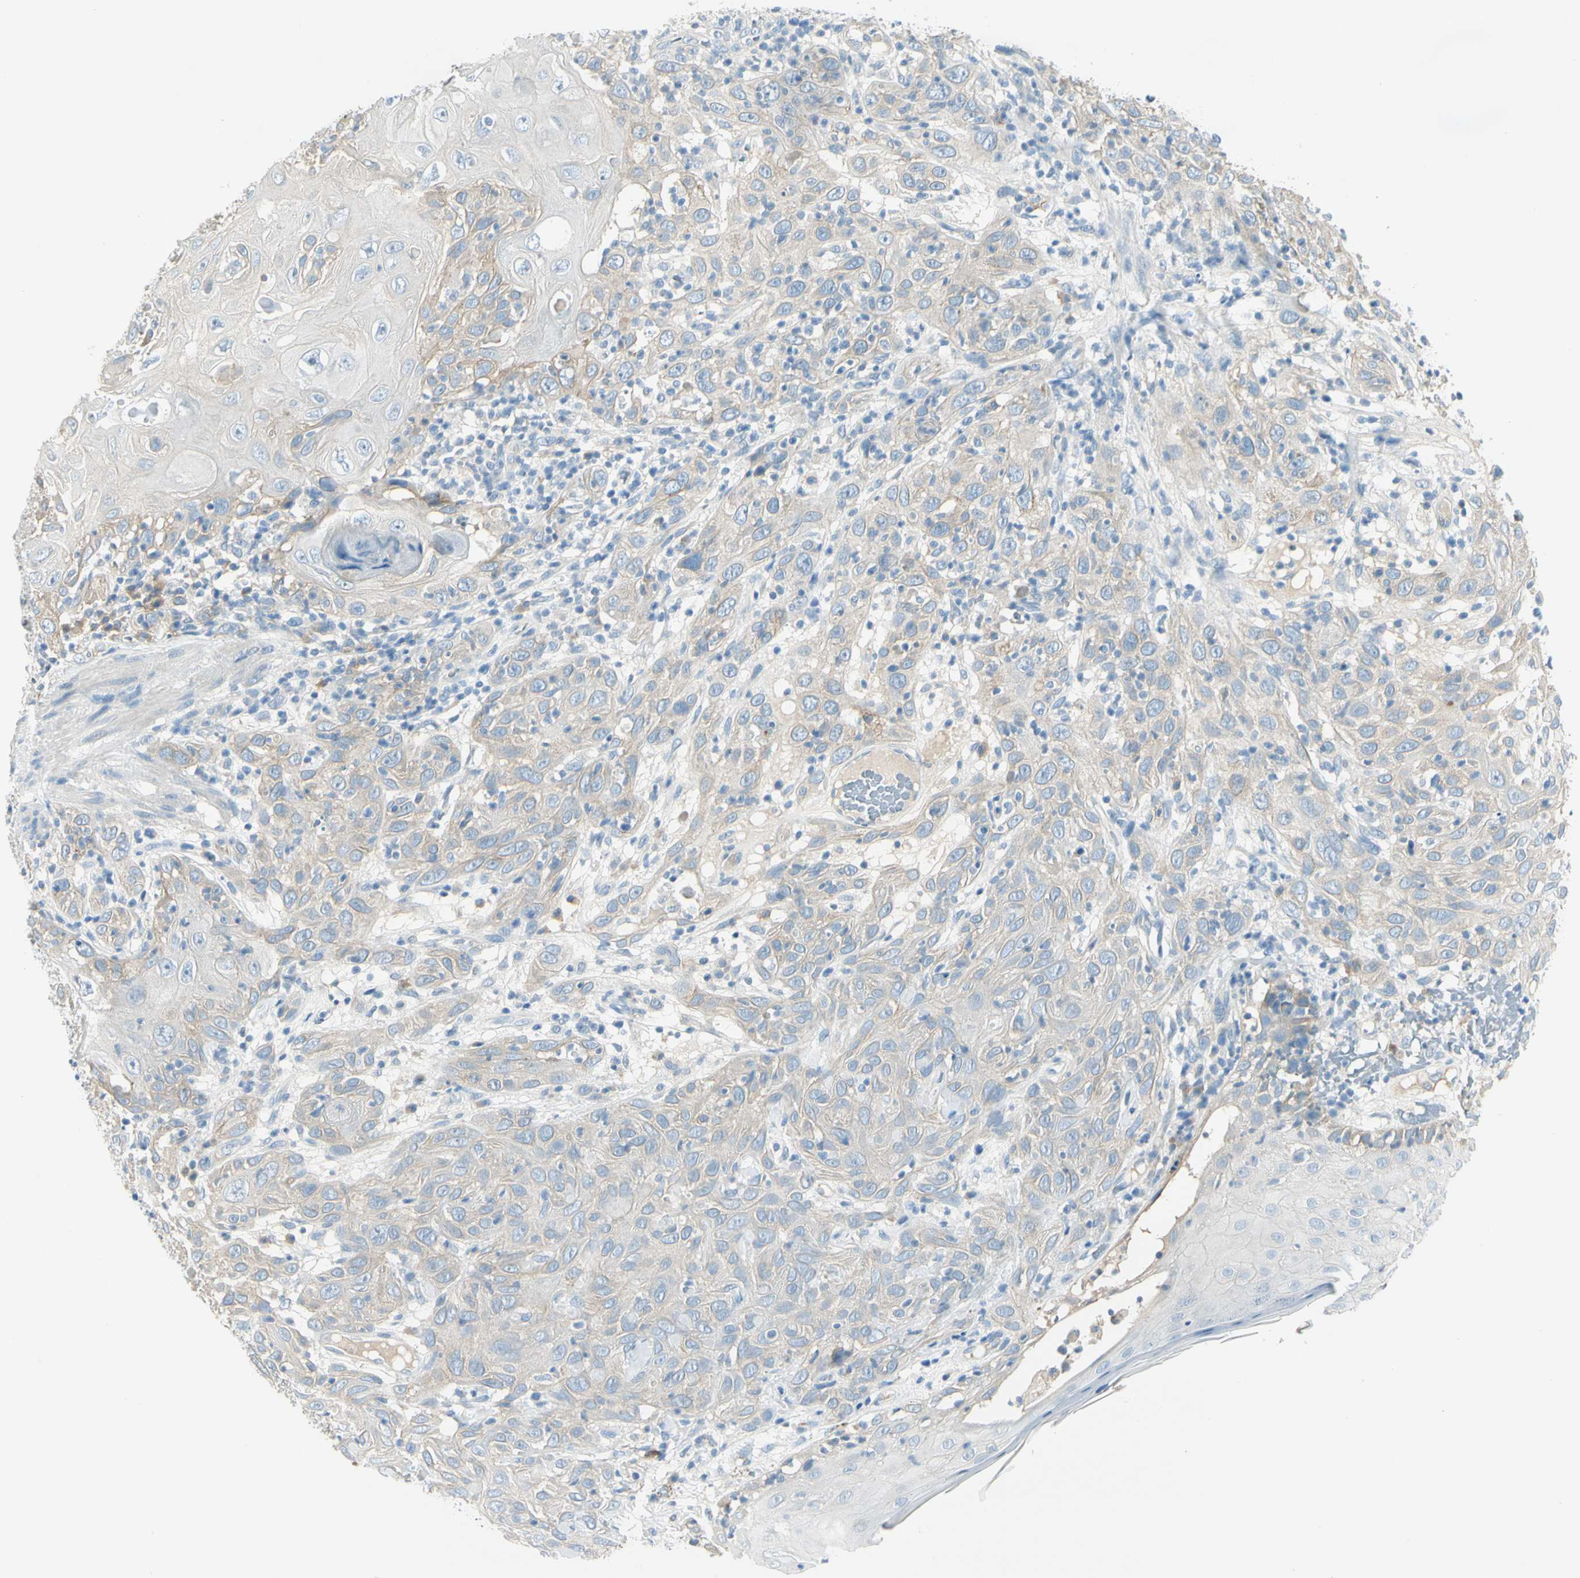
{"staining": {"intensity": "weak", "quantity": "<25%", "location": "cytoplasmic/membranous"}, "tissue": "skin cancer", "cell_type": "Tumor cells", "image_type": "cancer", "snomed": [{"axis": "morphology", "description": "Squamous cell carcinoma, NOS"}, {"axis": "topography", "description": "Skin"}], "caption": "The histopathology image demonstrates no significant positivity in tumor cells of squamous cell carcinoma (skin). Nuclei are stained in blue.", "gene": "SLC6A15", "patient": {"sex": "female", "age": 88}}